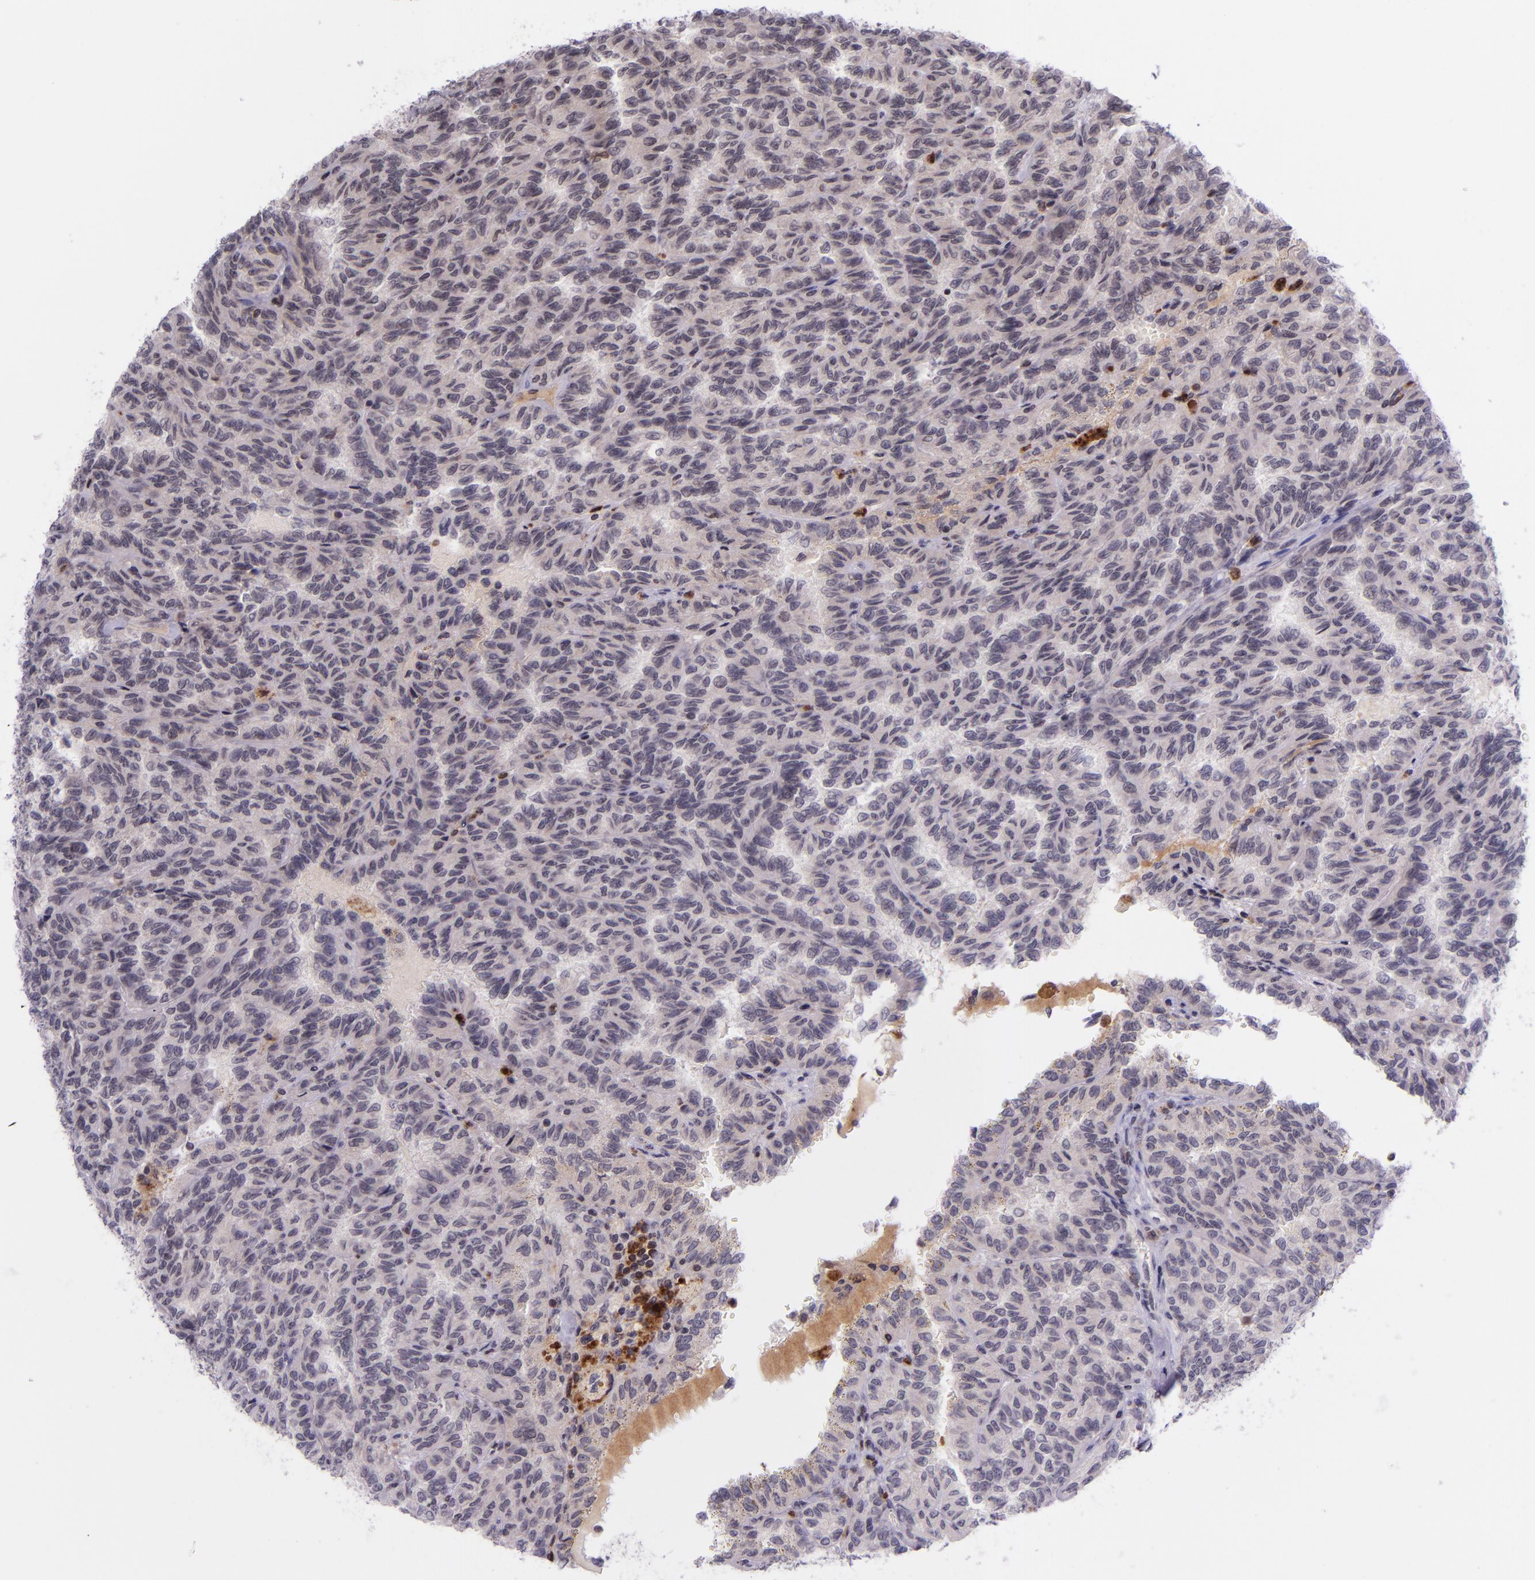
{"staining": {"intensity": "negative", "quantity": "none", "location": "none"}, "tissue": "renal cancer", "cell_type": "Tumor cells", "image_type": "cancer", "snomed": [{"axis": "morphology", "description": "Inflammation, NOS"}, {"axis": "morphology", "description": "Adenocarcinoma, NOS"}, {"axis": "topography", "description": "Kidney"}], "caption": "DAB immunohistochemical staining of human renal cancer (adenocarcinoma) displays no significant positivity in tumor cells.", "gene": "SELL", "patient": {"sex": "male", "age": 68}}